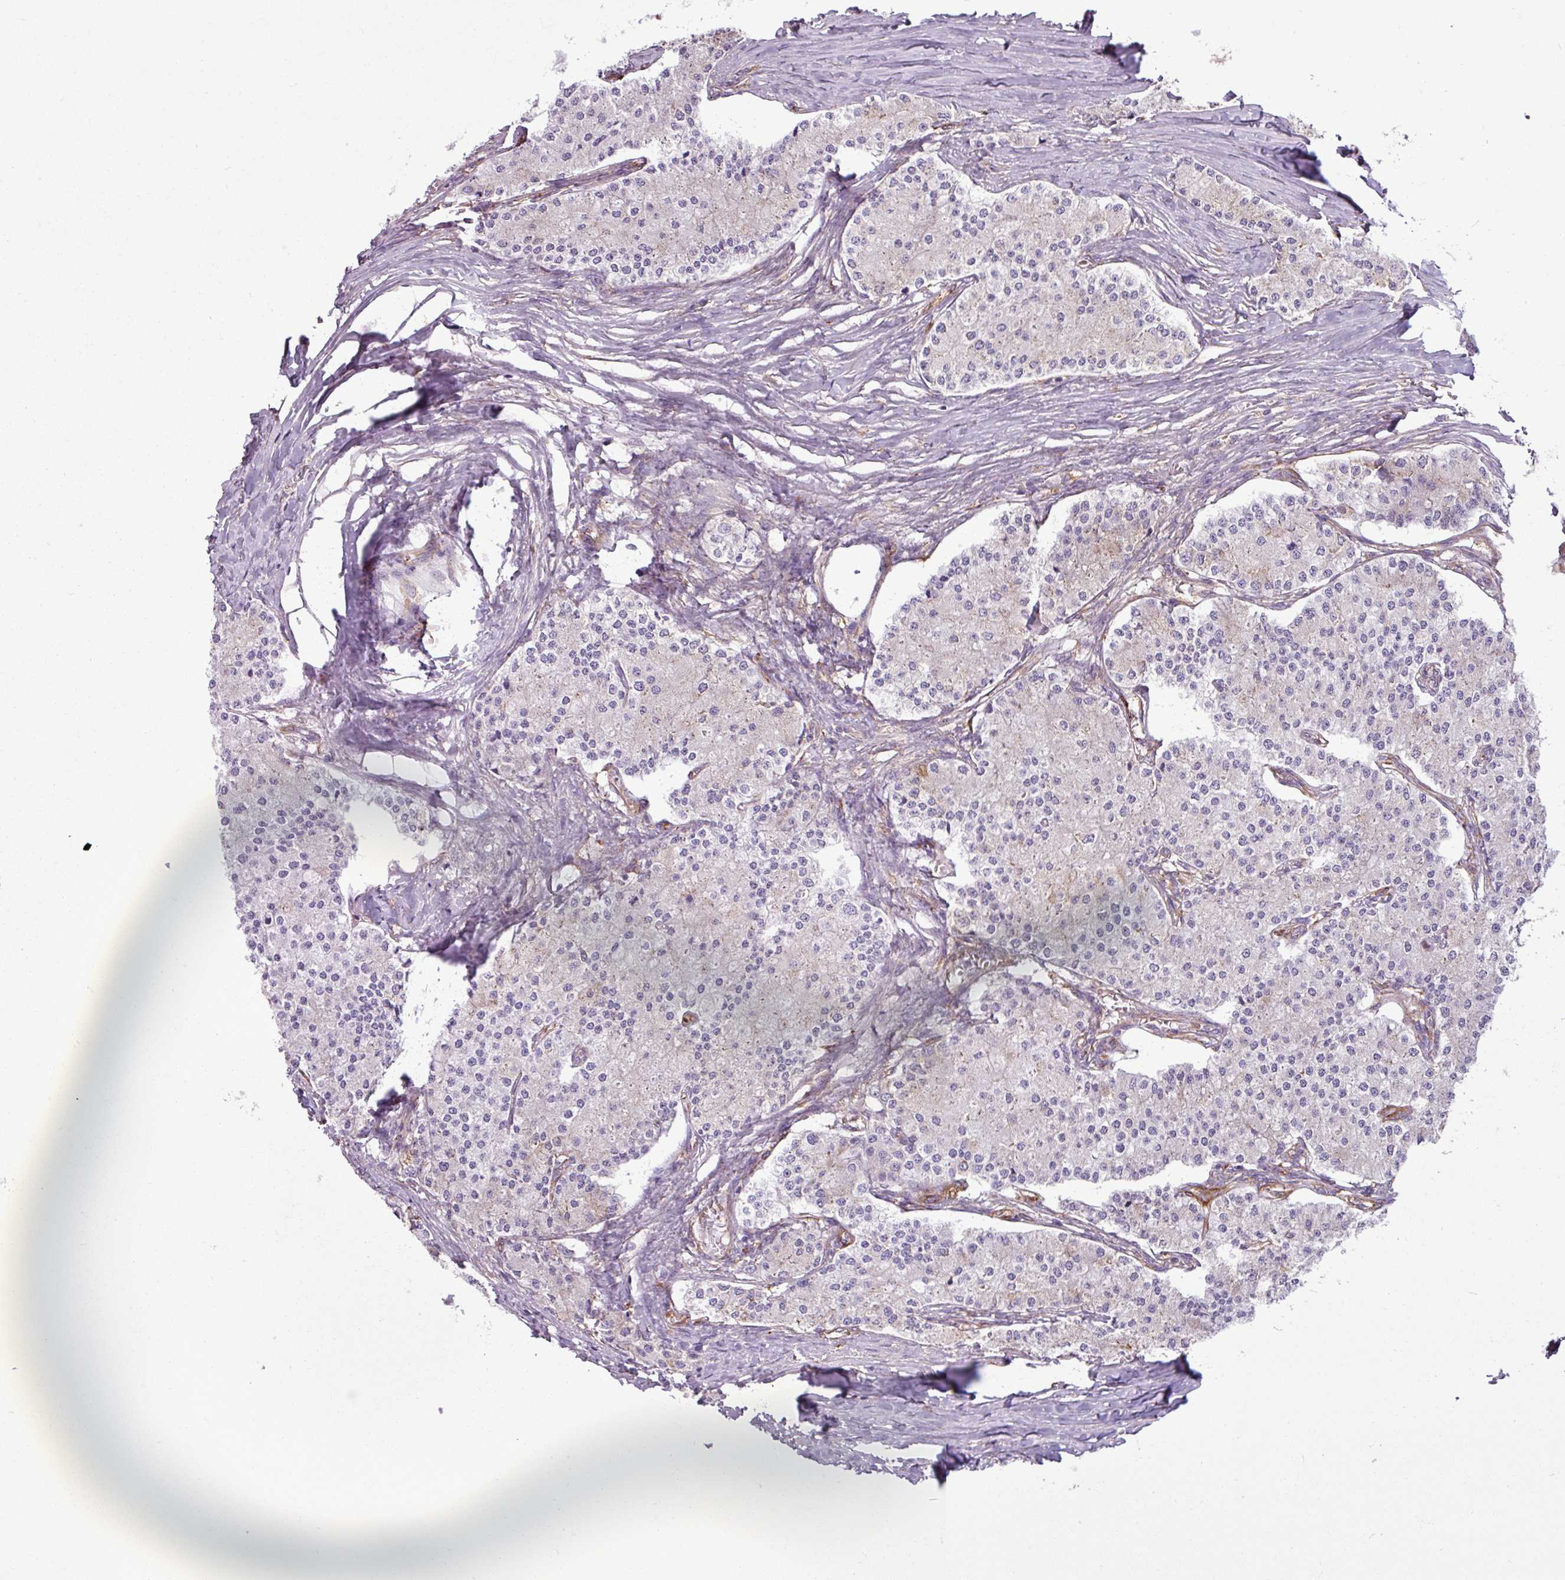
{"staining": {"intensity": "negative", "quantity": "none", "location": "none"}, "tissue": "carcinoid", "cell_type": "Tumor cells", "image_type": "cancer", "snomed": [{"axis": "morphology", "description": "Carcinoid, malignant, NOS"}, {"axis": "topography", "description": "Colon"}], "caption": "High power microscopy histopathology image of an IHC image of carcinoid, revealing no significant expression in tumor cells.", "gene": "PACSIN2", "patient": {"sex": "female", "age": 52}}